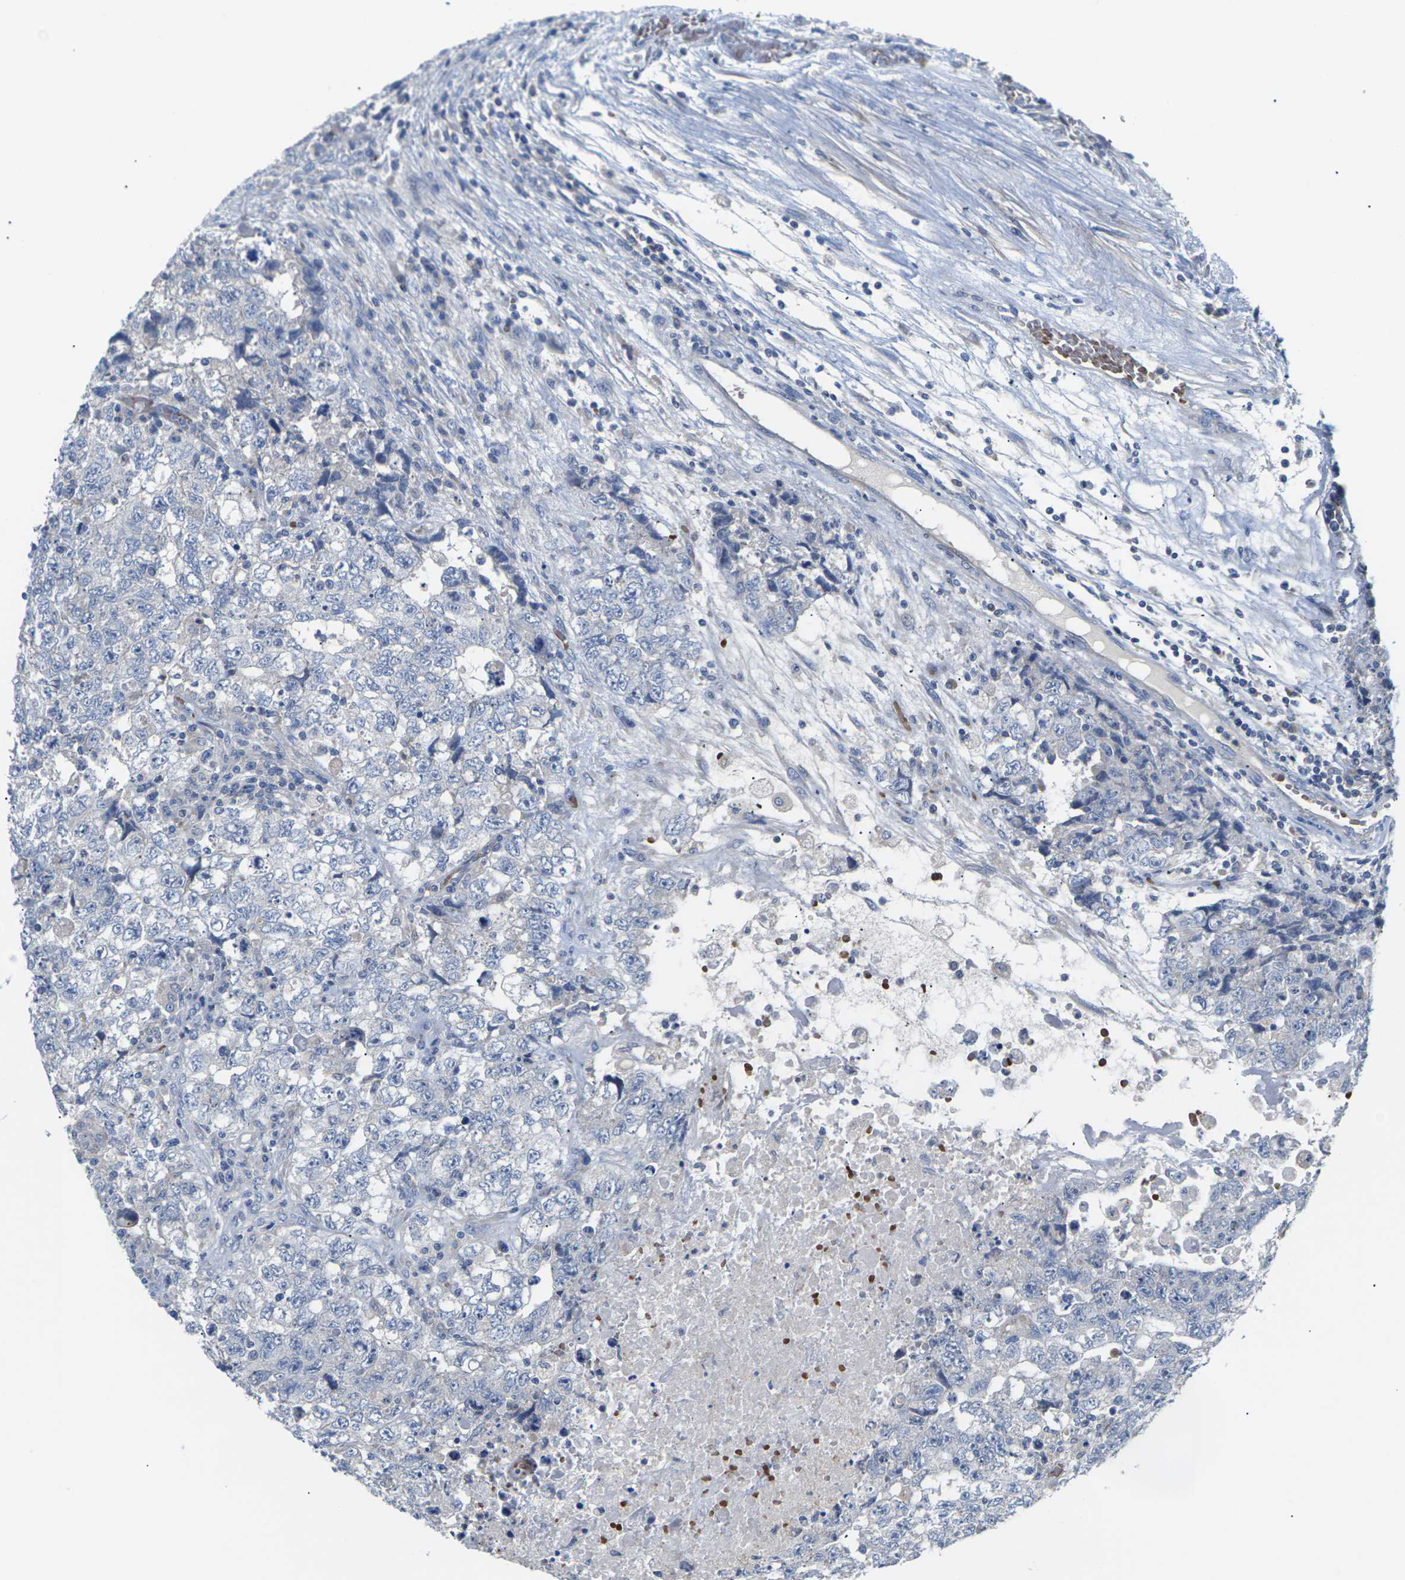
{"staining": {"intensity": "negative", "quantity": "none", "location": "none"}, "tissue": "testis cancer", "cell_type": "Tumor cells", "image_type": "cancer", "snomed": [{"axis": "morphology", "description": "Carcinoma, Embryonal, NOS"}, {"axis": "topography", "description": "Testis"}], "caption": "Tumor cells are negative for brown protein staining in testis embryonal carcinoma.", "gene": "TMCO4", "patient": {"sex": "male", "age": 36}}